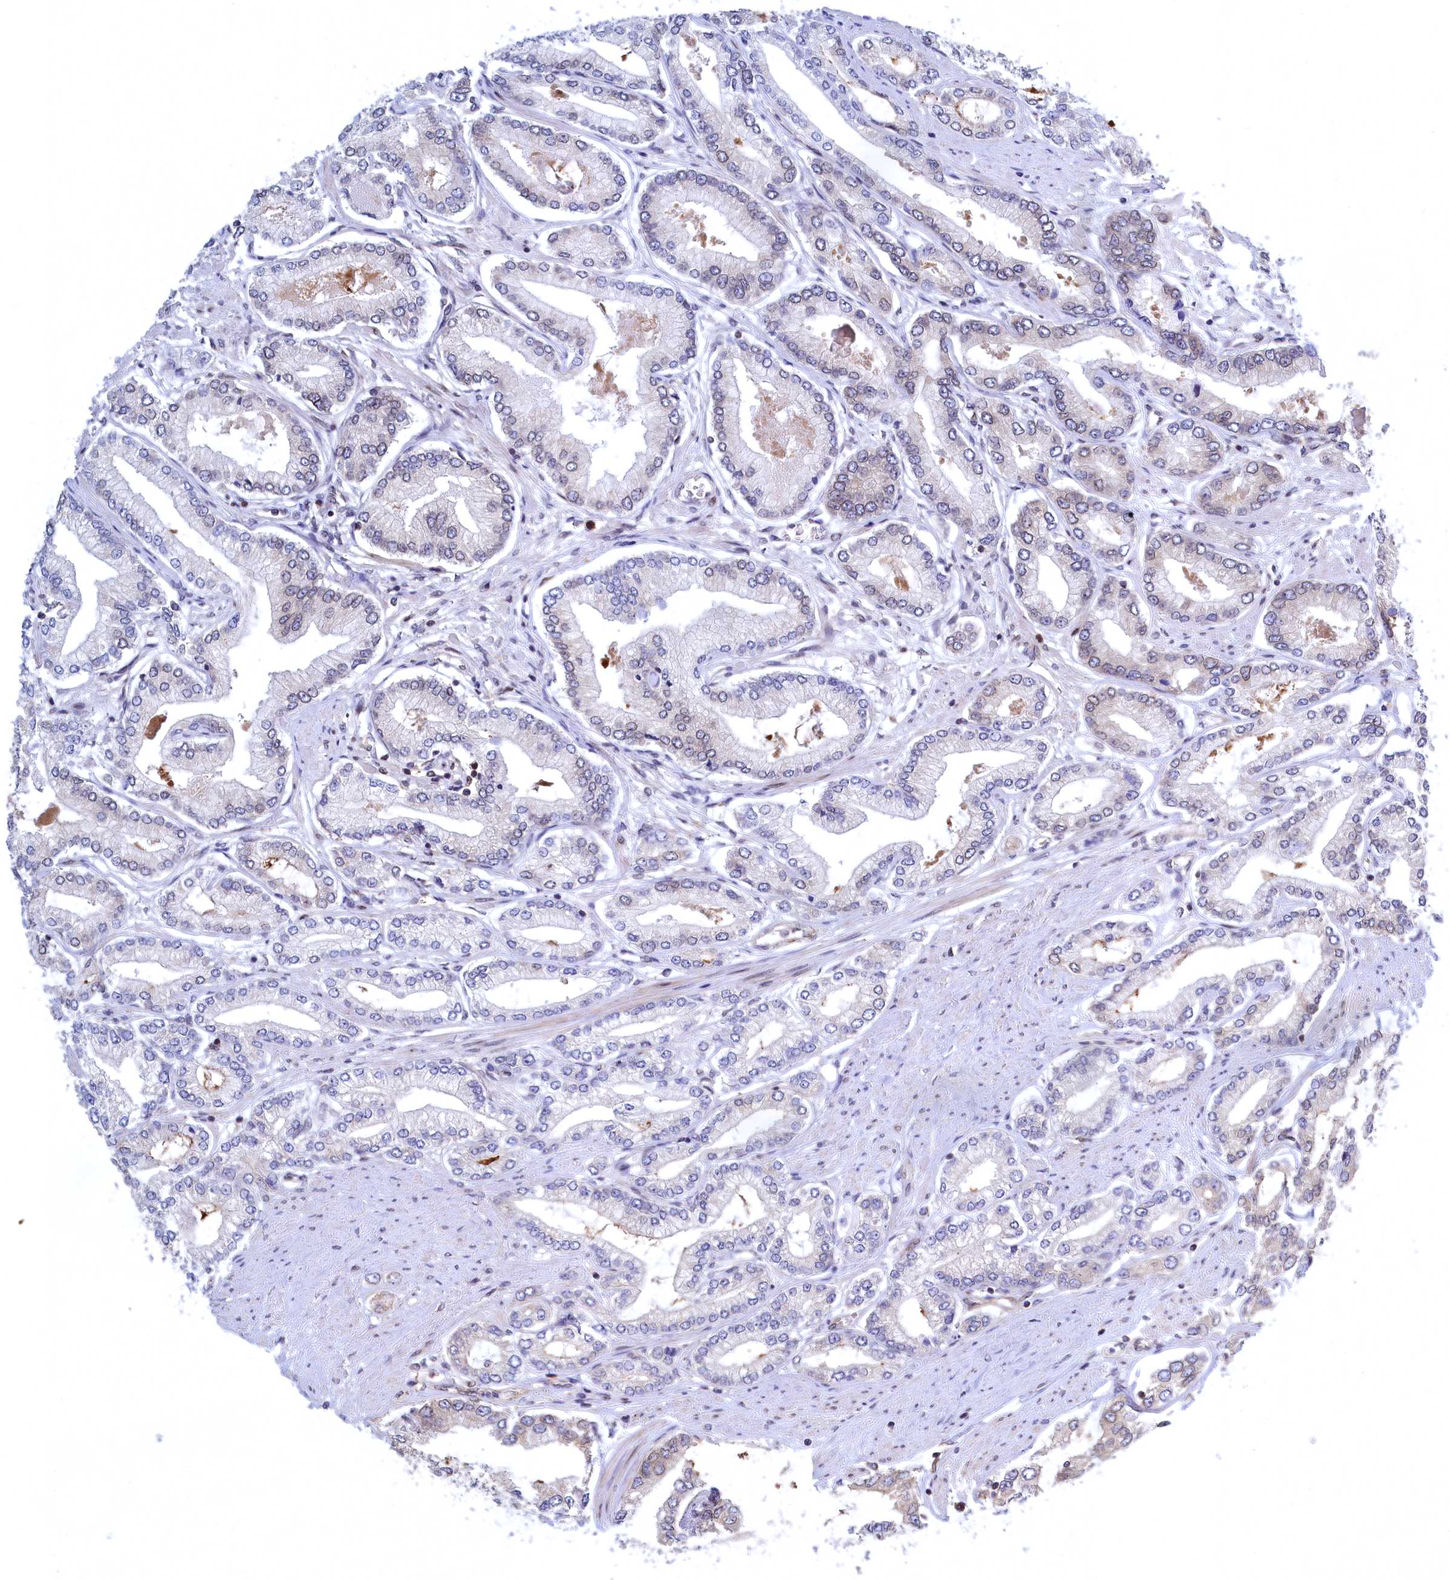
{"staining": {"intensity": "negative", "quantity": "none", "location": "none"}, "tissue": "prostate cancer", "cell_type": "Tumor cells", "image_type": "cancer", "snomed": [{"axis": "morphology", "description": "Adenocarcinoma, Low grade"}, {"axis": "topography", "description": "Prostate"}], "caption": "Immunohistochemistry (IHC) micrograph of human prostate cancer (low-grade adenocarcinoma) stained for a protein (brown), which exhibits no positivity in tumor cells.", "gene": "NAA10", "patient": {"sex": "male", "age": 63}}